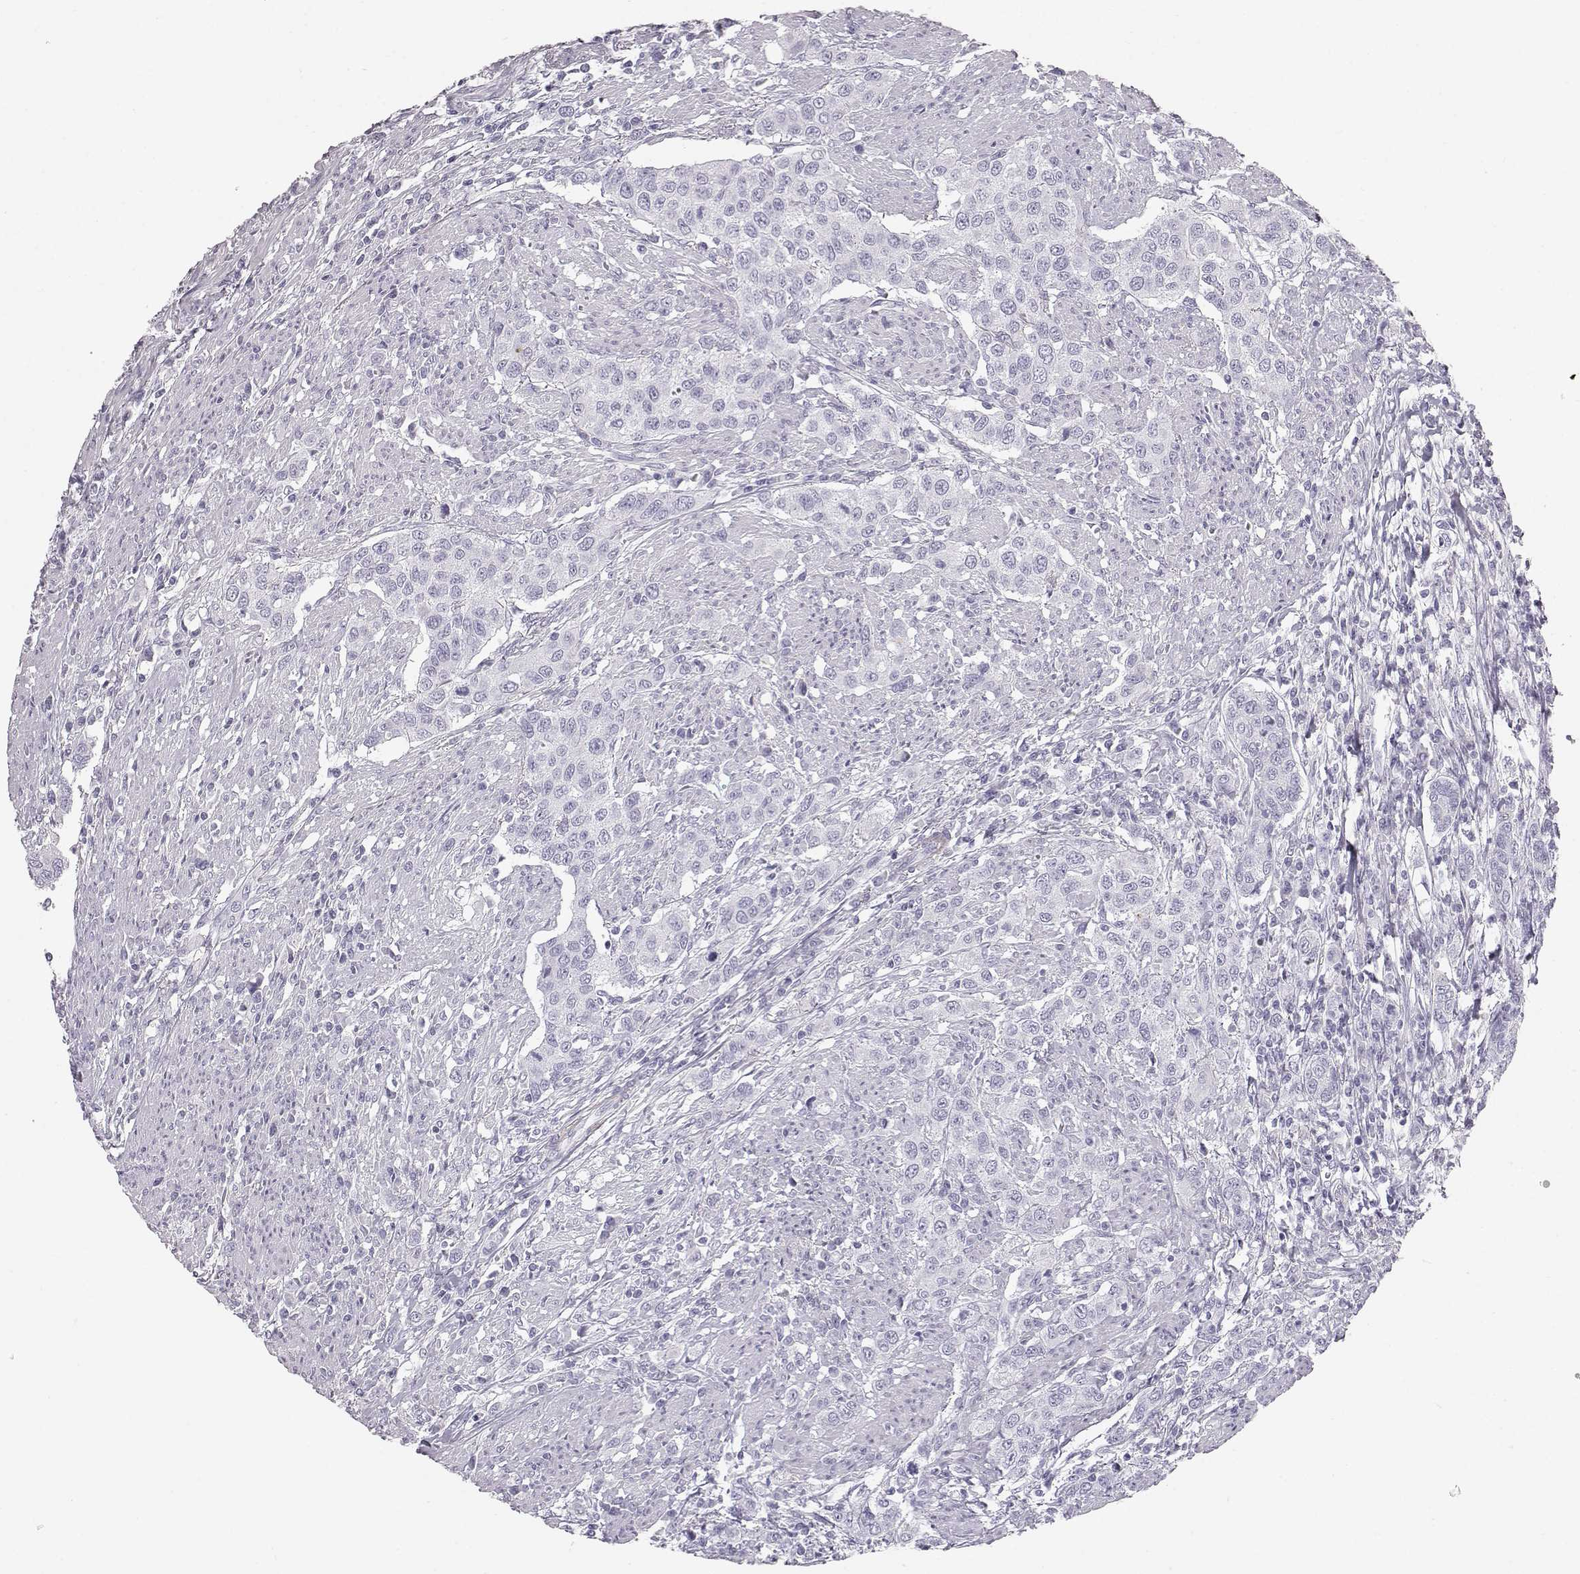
{"staining": {"intensity": "negative", "quantity": "none", "location": "none"}, "tissue": "urothelial cancer", "cell_type": "Tumor cells", "image_type": "cancer", "snomed": [{"axis": "morphology", "description": "Urothelial carcinoma, High grade"}, {"axis": "topography", "description": "Urinary bladder"}], "caption": "The image displays no significant expression in tumor cells of urothelial carcinoma (high-grade). (DAB (3,3'-diaminobenzidine) immunohistochemistry (IHC) with hematoxylin counter stain).", "gene": "KRTAP16-1", "patient": {"sex": "female", "age": 58}}